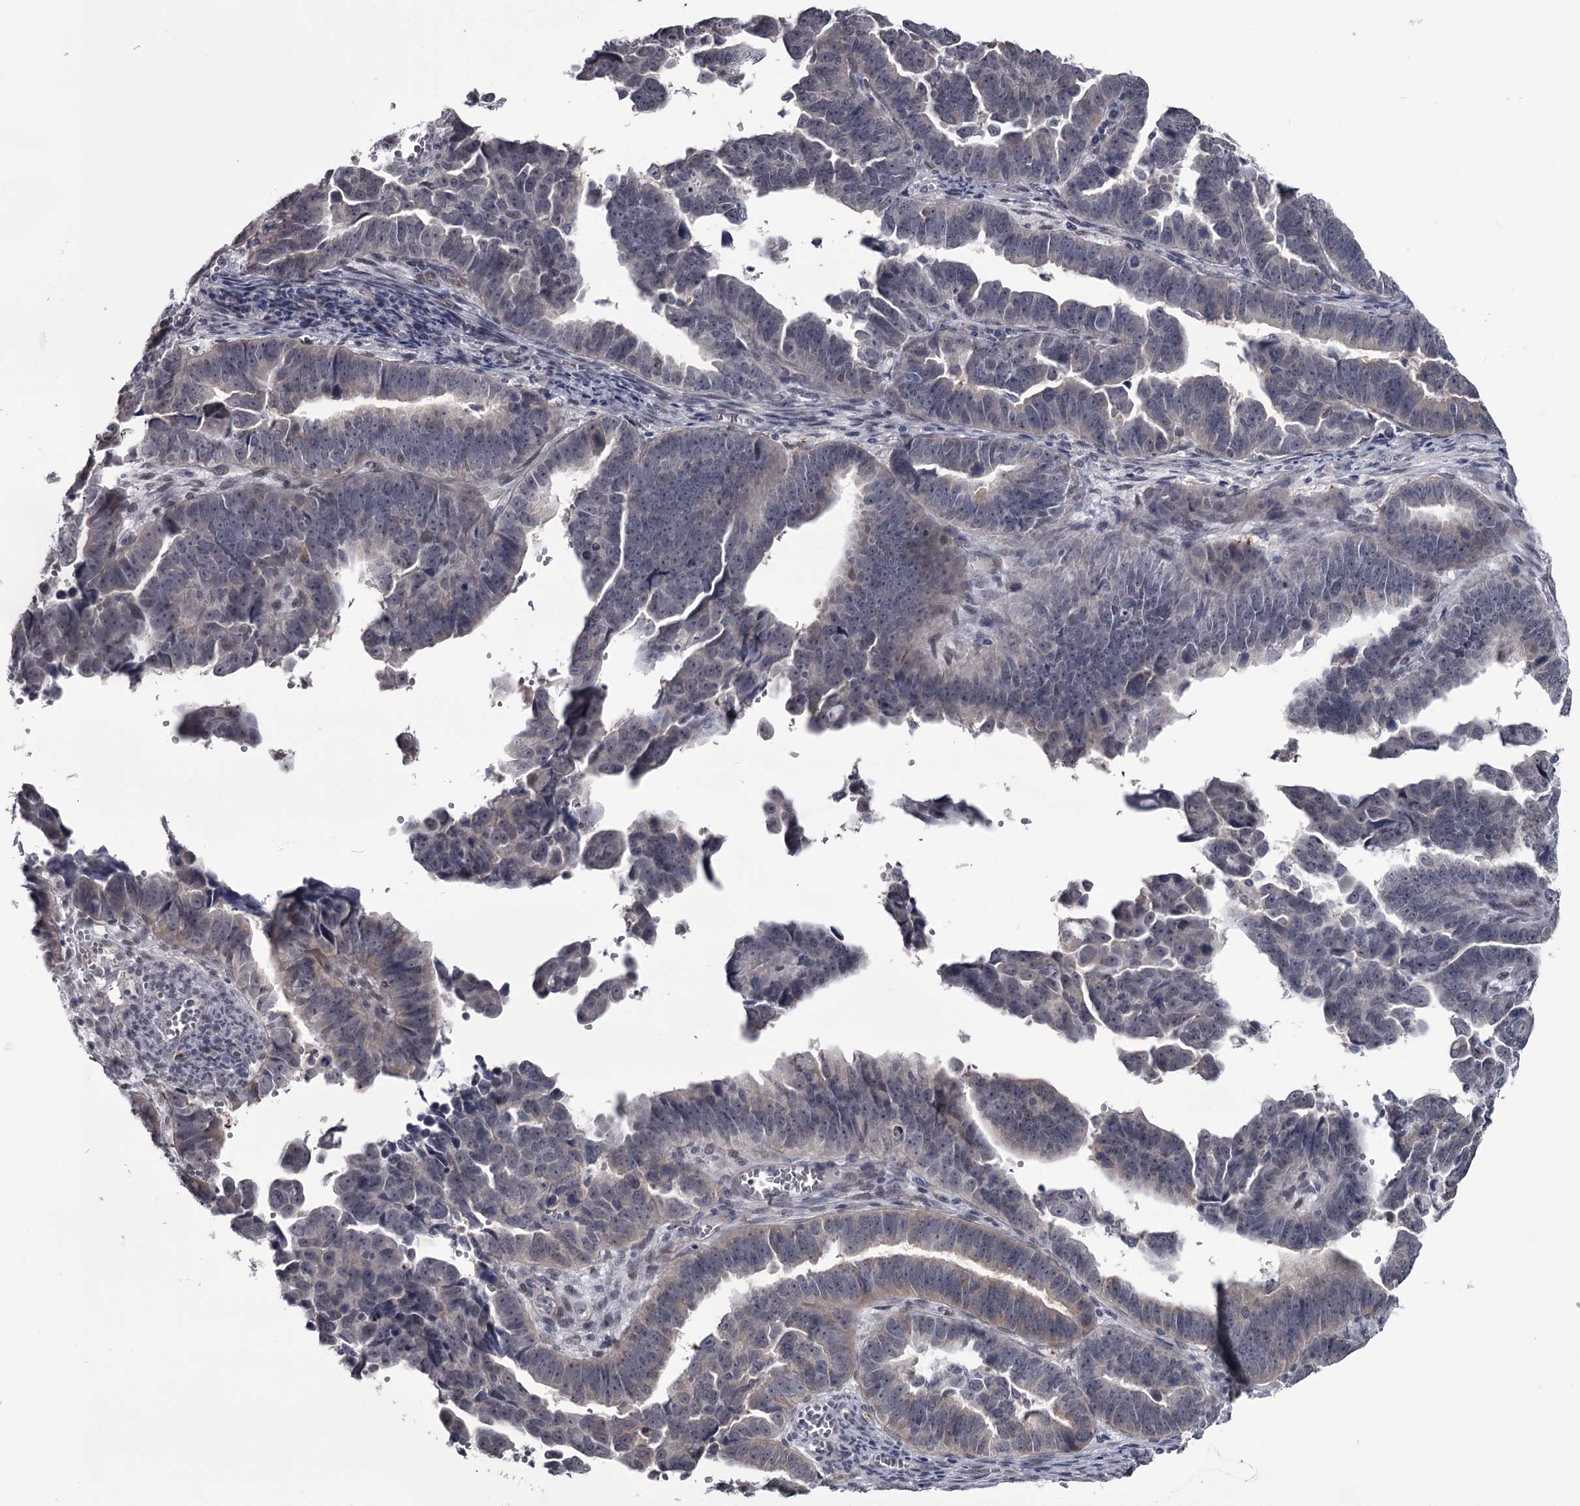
{"staining": {"intensity": "negative", "quantity": "none", "location": "none"}, "tissue": "endometrial cancer", "cell_type": "Tumor cells", "image_type": "cancer", "snomed": [{"axis": "morphology", "description": "Adenocarcinoma, NOS"}, {"axis": "topography", "description": "Endometrium"}], "caption": "A photomicrograph of endometrial cancer stained for a protein demonstrates no brown staining in tumor cells. The staining was performed using DAB (3,3'-diaminobenzidine) to visualize the protein expression in brown, while the nuclei were stained in blue with hematoxylin (Magnification: 20x).", "gene": "PRPF40B", "patient": {"sex": "female", "age": 75}}